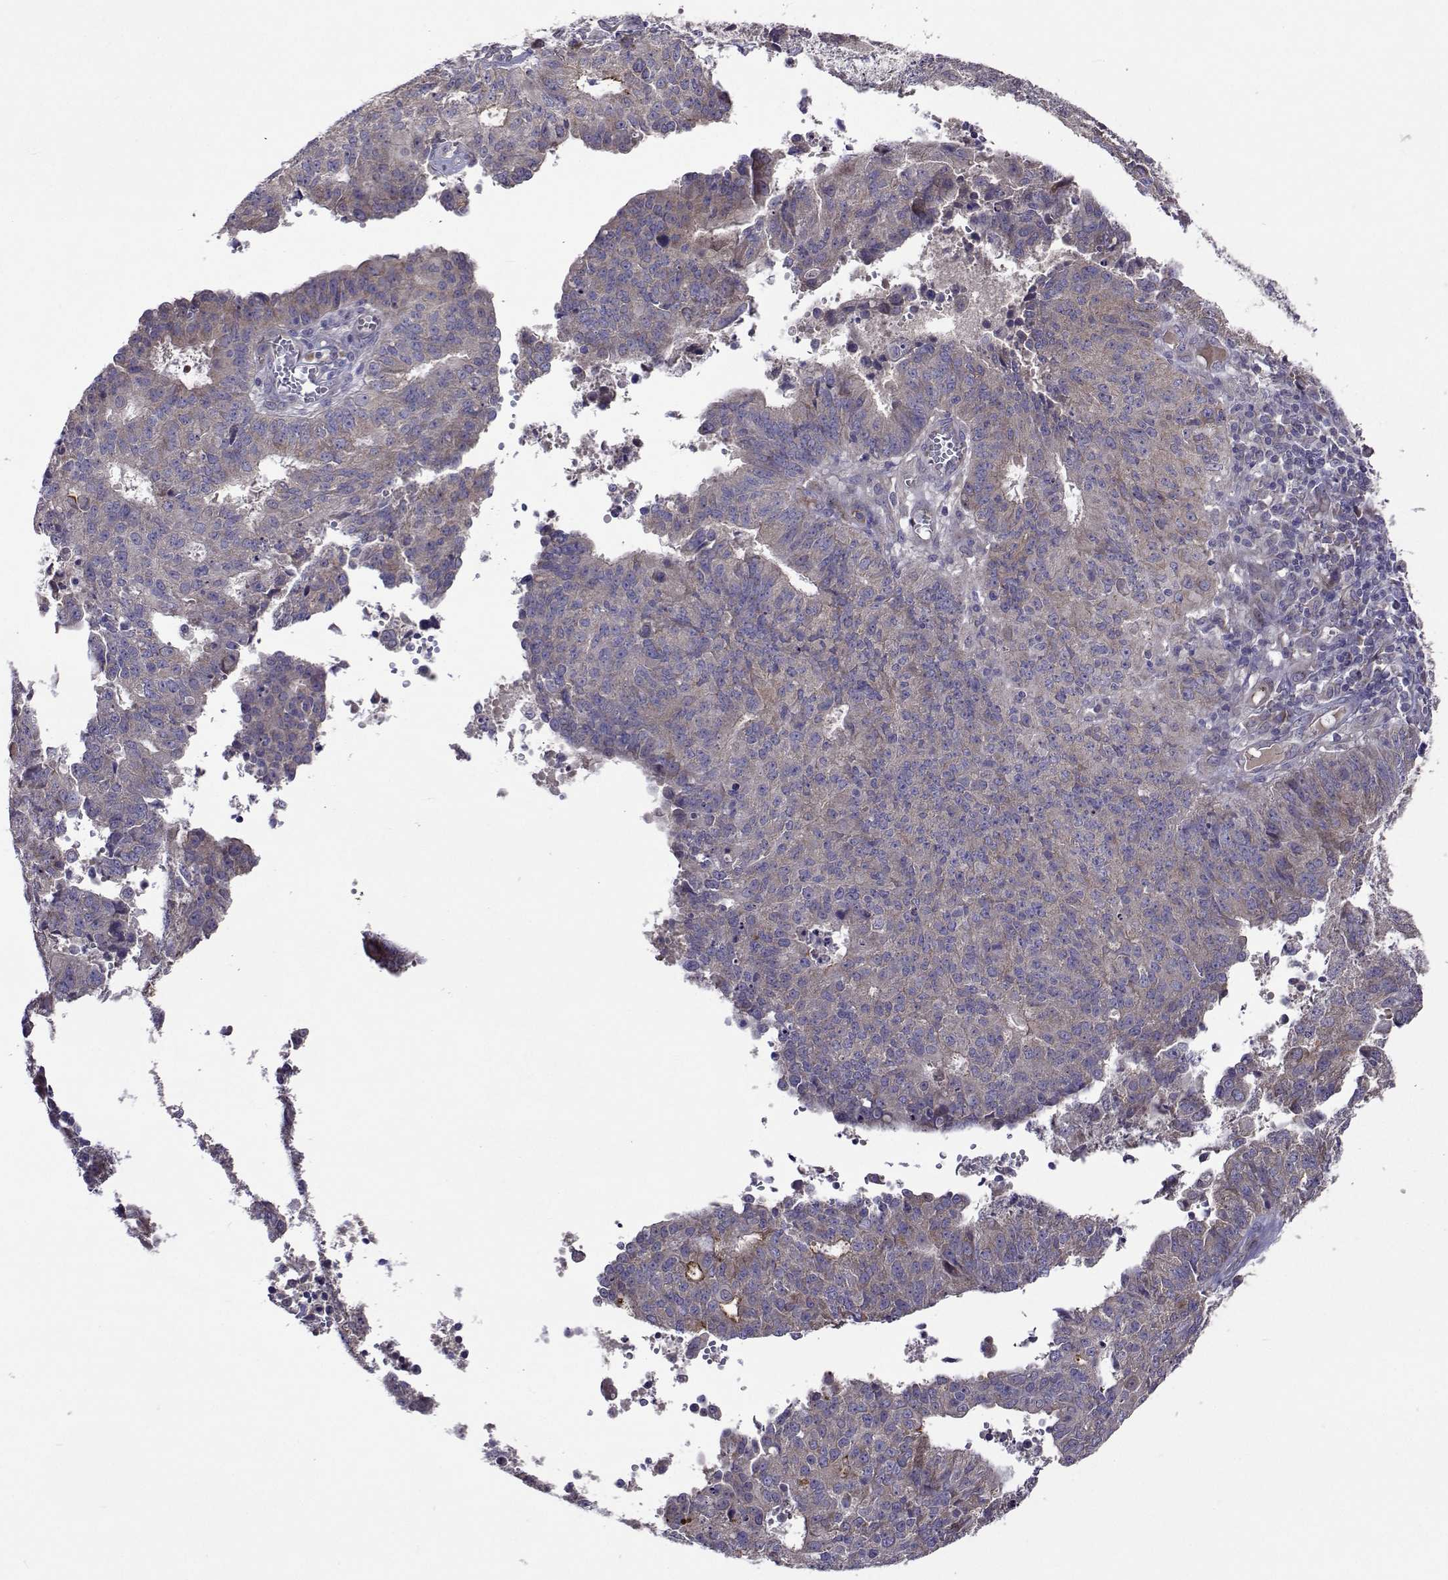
{"staining": {"intensity": "negative", "quantity": "none", "location": "none"}, "tissue": "endometrial cancer", "cell_type": "Tumor cells", "image_type": "cancer", "snomed": [{"axis": "morphology", "description": "Adenocarcinoma, NOS"}, {"axis": "topography", "description": "Endometrium"}], "caption": "Histopathology image shows no protein expression in tumor cells of endometrial adenocarcinoma tissue.", "gene": "TARBP2", "patient": {"sex": "female", "age": 82}}